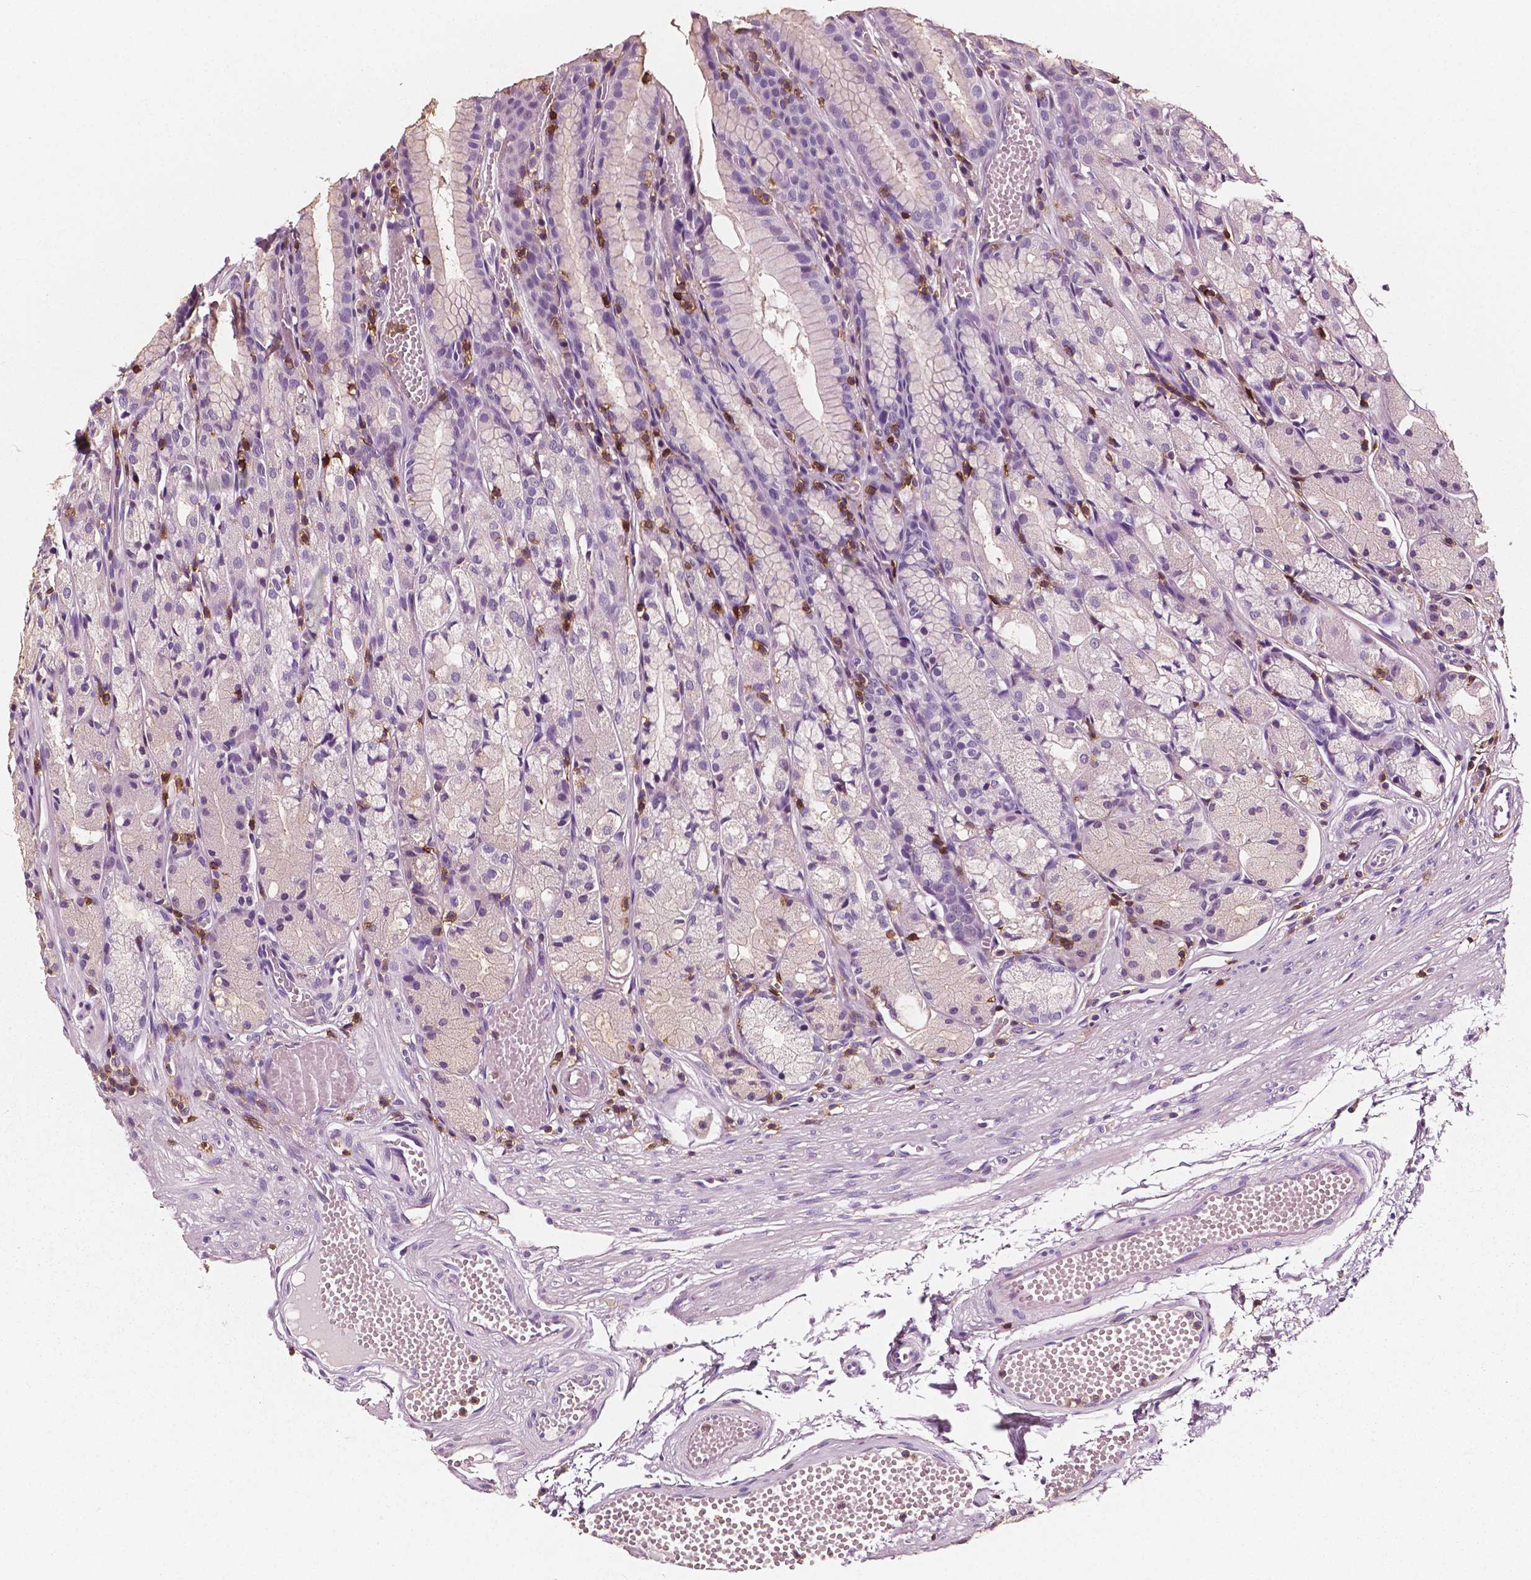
{"staining": {"intensity": "negative", "quantity": "none", "location": "none"}, "tissue": "stomach", "cell_type": "Glandular cells", "image_type": "normal", "snomed": [{"axis": "morphology", "description": "Normal tissue, NOS"}, {"axis": "topography", "description": "Stomach"}], "caption": "DAB (3,3'-diaminobenzidine) immunohistochemical staining of benign stomach reveals no significant staining in glandular cells.", "gene": "PTPRC", "patient": {"sex": "male", "age": 70}}